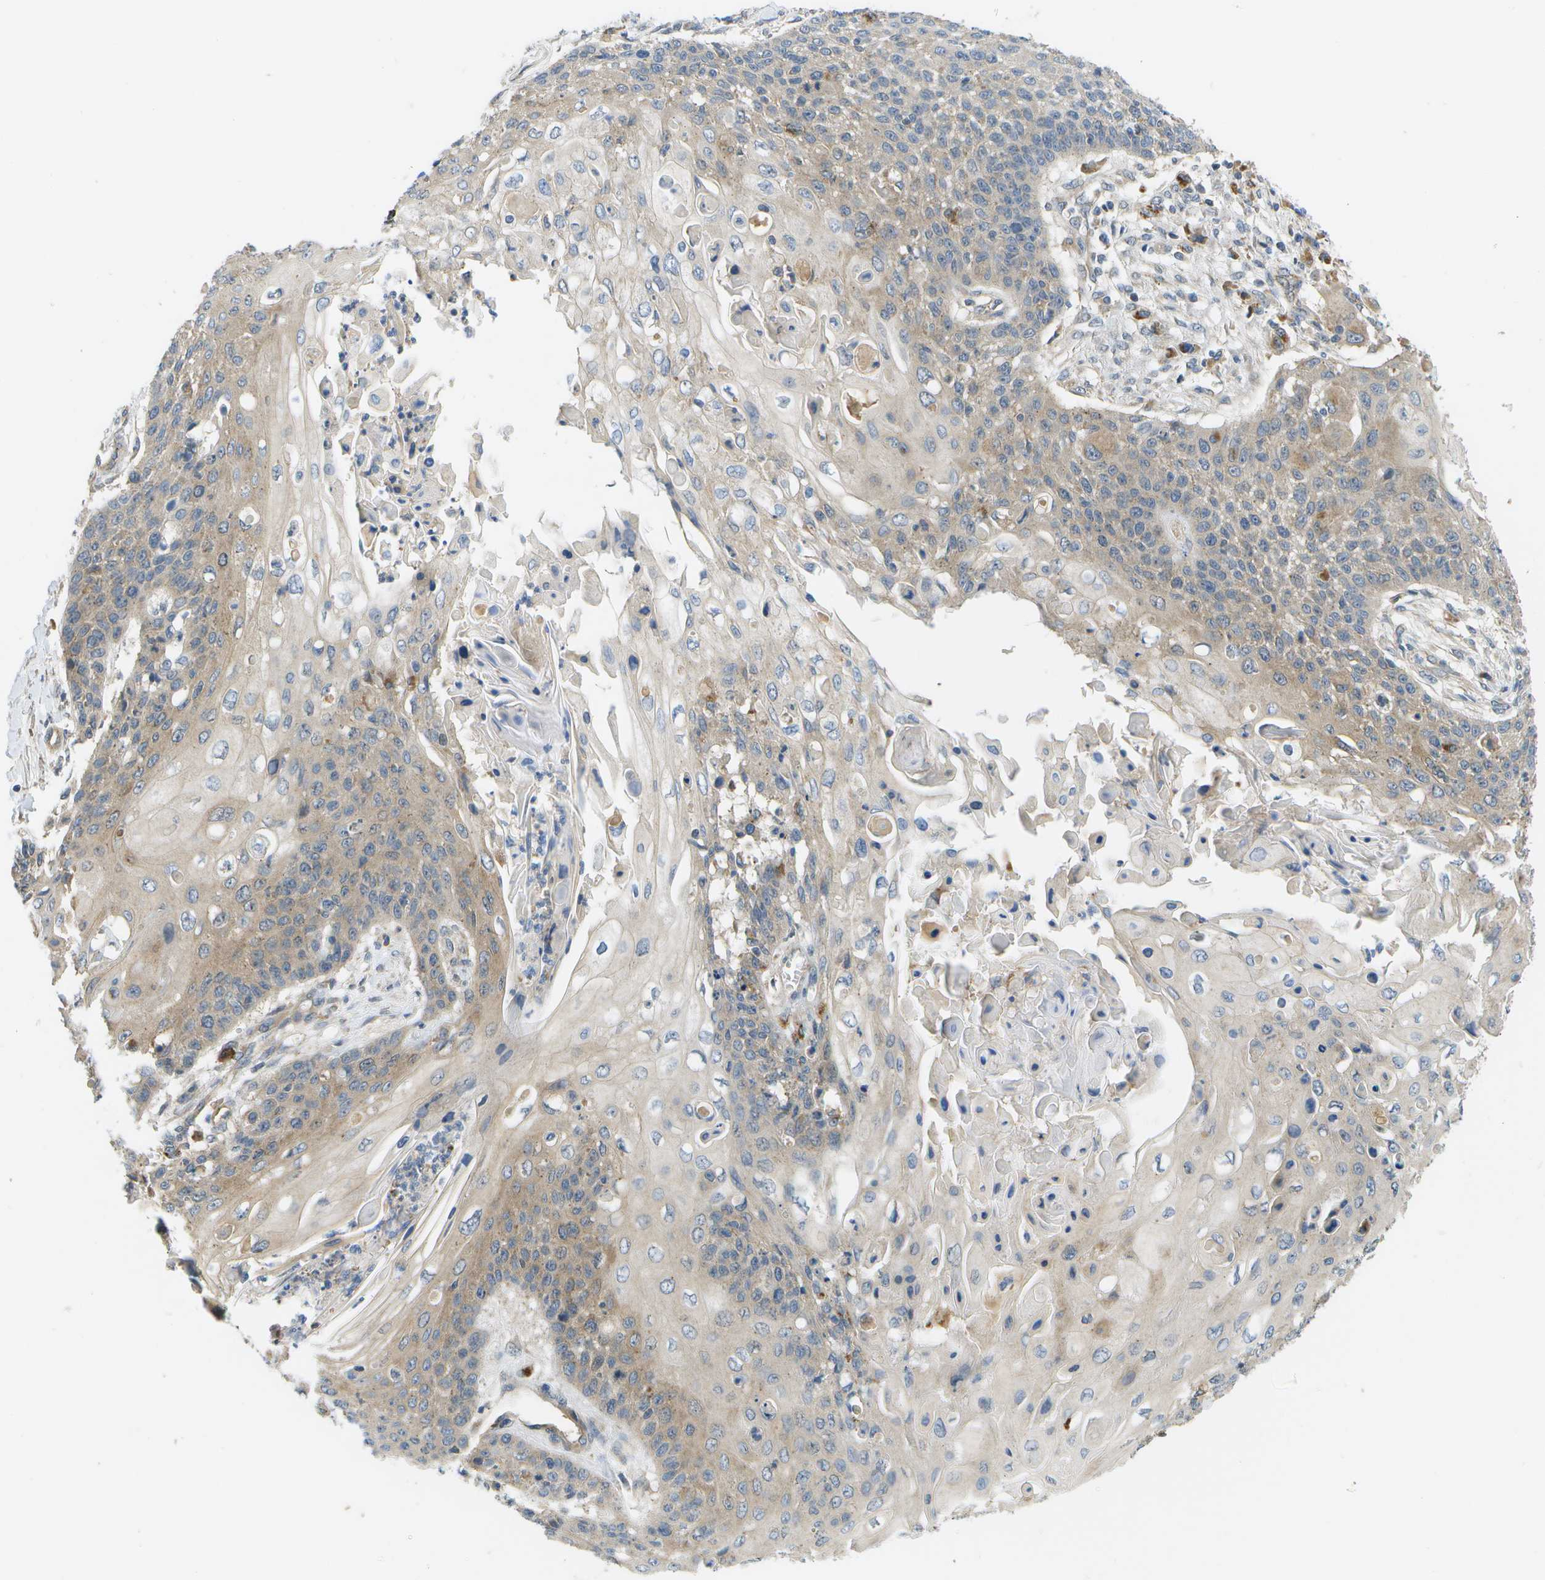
{"staining": {"intensity": "weak", "quantity": "25%-75%", "location": "cytoplasmic/membranous"}, "tissue": "cervical cancer", "cell_type": "Tumor cells", "image_type": "cancer", "snomed": [{"axis": "morphology", "description": "Squamous cell carcinoma, NOS"}, {"axis": "topography", "description": "Cervix"}], "caption": "This is a micrograph of immunohistochemistry staining of cervical cancer (squamous cell carcinoma), which shows weak staining in the cytoplasmic/membranous of tumor cells.", "gene": "SLC25A20", "patient": {"sex": "female", "age": 39}}